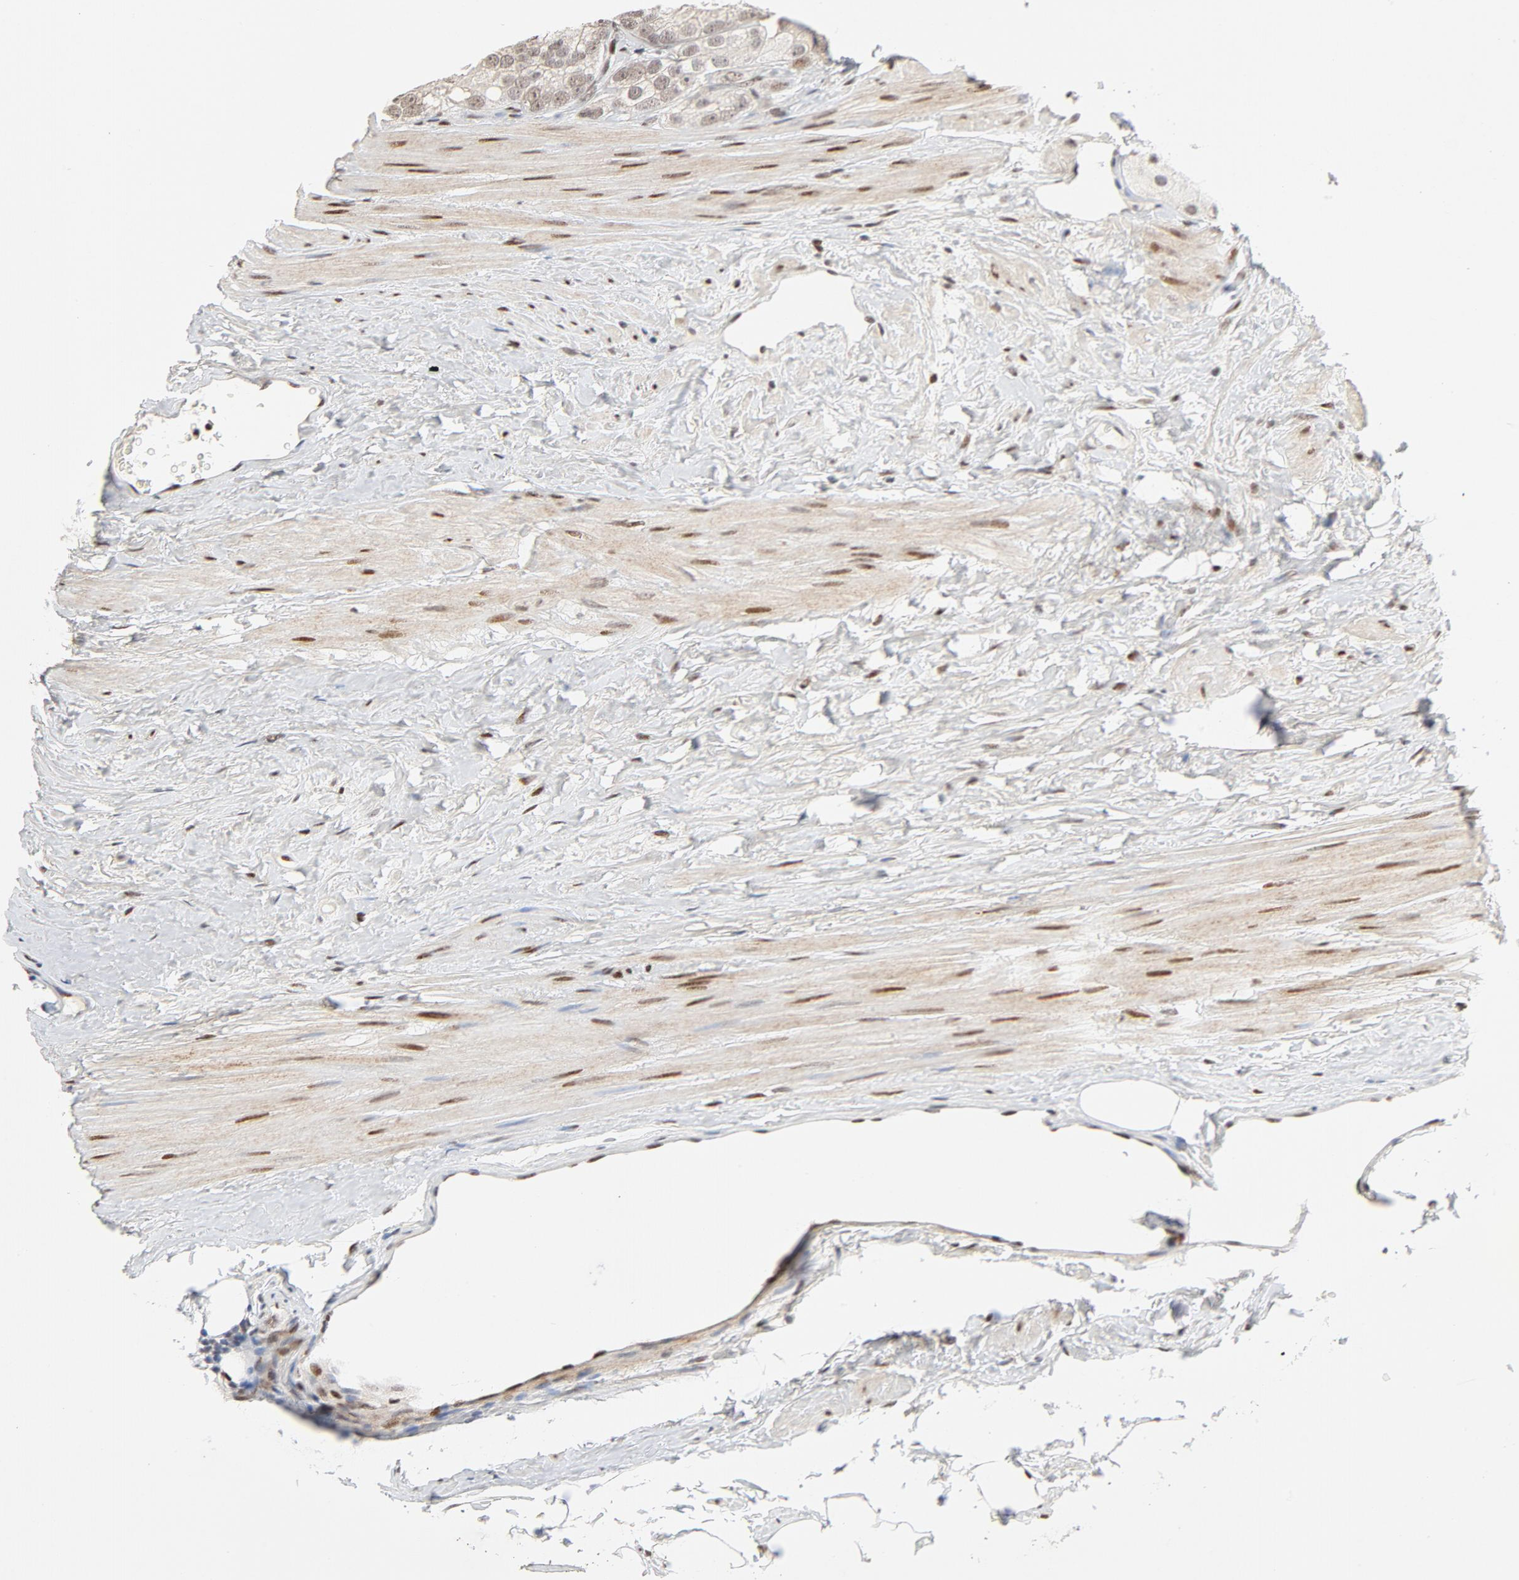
{"staining": {"intensity": "weak", "quantity": "<25%", "location": "nuclear"}, "tissue": "prostate cancer", "cell_type": "Tumor cells", "image_type": "cancer", "snomed": [{"axis": "morphology", "description": "Adenocarcinoma, Low grade"}, {"axis": "topography", "description": "Prostate"}], "caption": "This histopathology image is of prostate adenocarcinoma (low-grade) stained with IHC to label a protein in brown with the nuclei are counter-stained blue. There is no staining in tumor cells.", "gene": "GTF2I", "patient": {"sex": "male", "age": 69}}